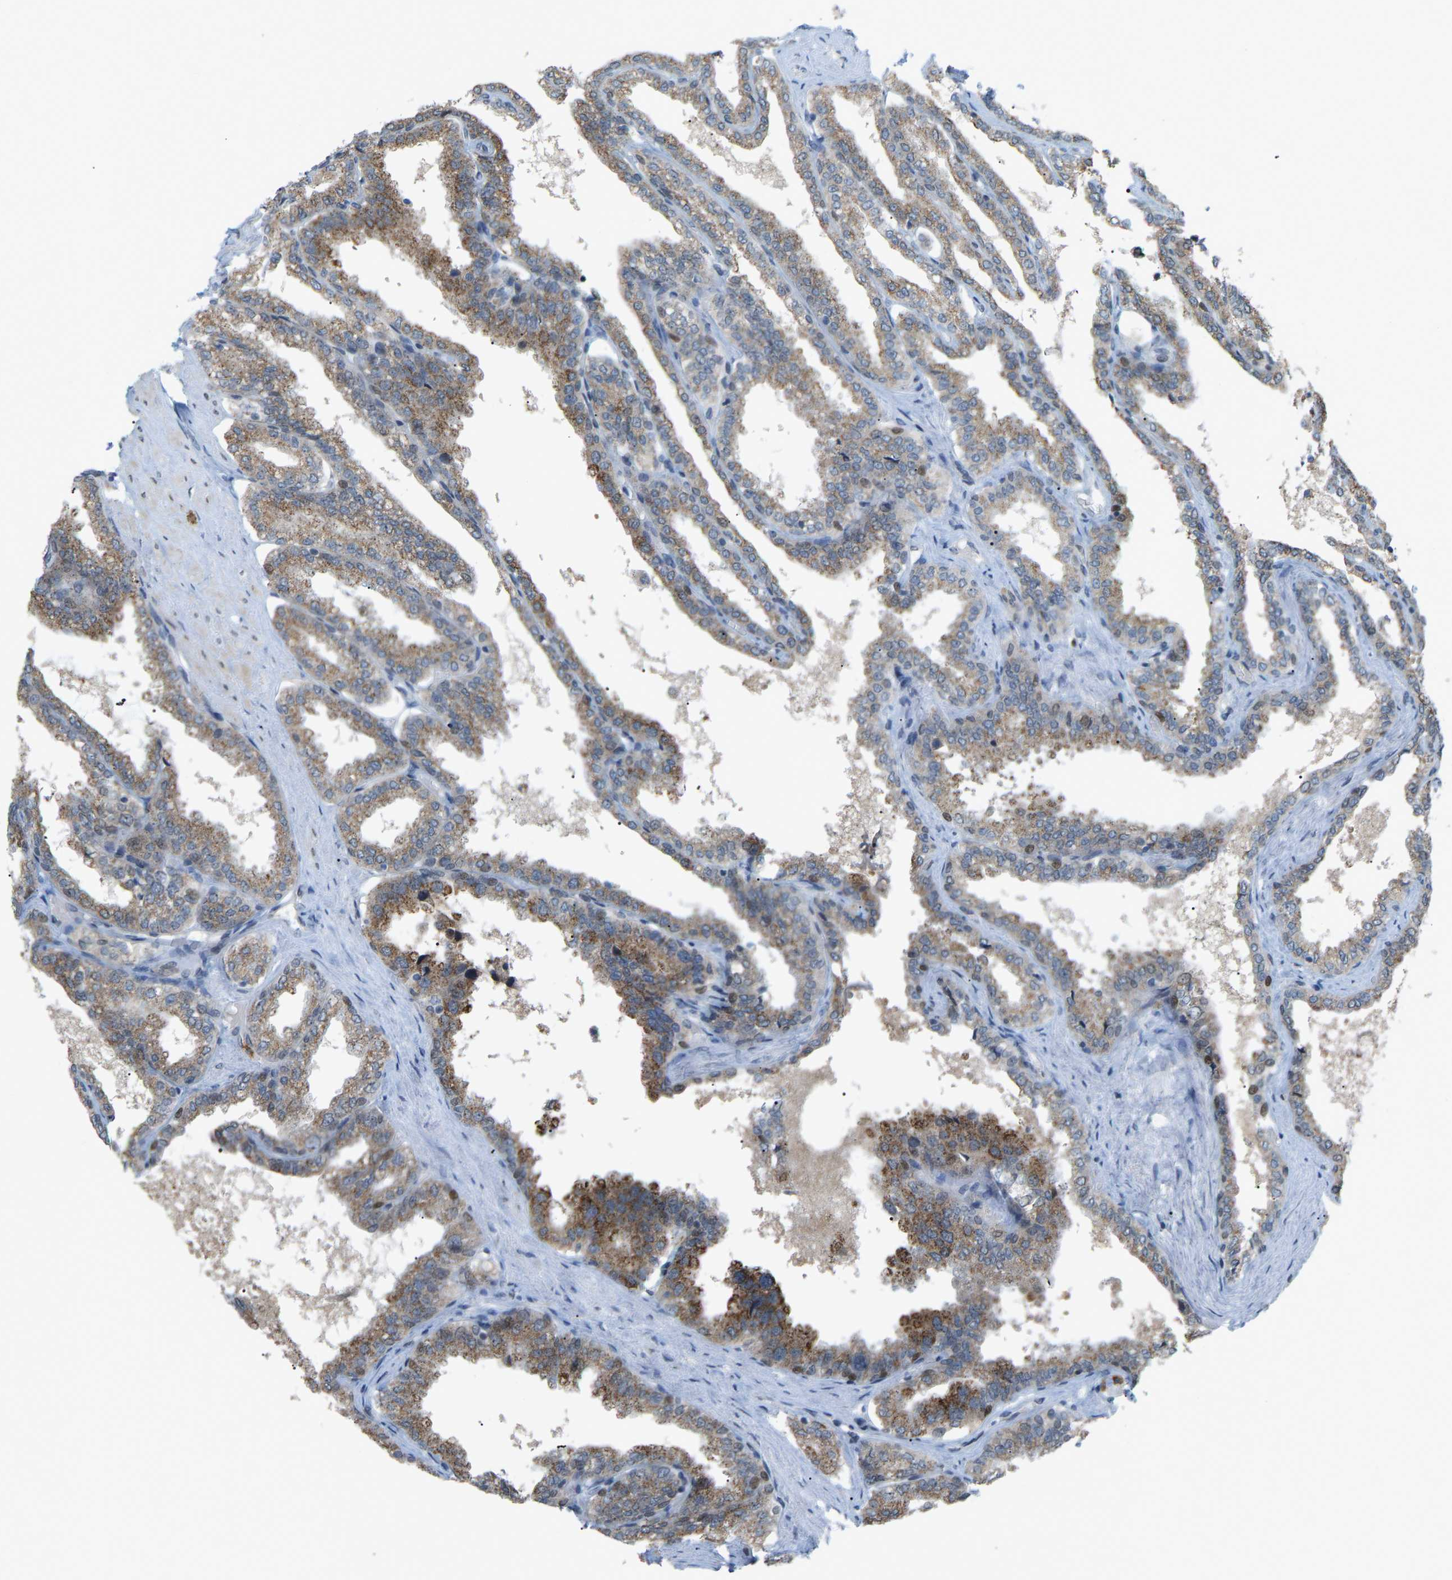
{"staining": {"intensity": "moderate", "quantity": "25%-75%", "location": "cytoplasmic/membranous"}, "tissue": "seminal vesicle", "cell_type": "Glandular cells", "image_type": "normal", "snomed": [{"axis": "morphology", "description": "Normal tissue, NOS"}, {"axis": "topography", "description": "Seminal veicle"}], "caption": "This is an image of immunohistochemistry staining of benign seminal vesicle, which shows moderate expression in the cytoplasmic/membranous of glandular cells.", "gene": "CROT", "patient": {"sex": "male", "age": 46}}